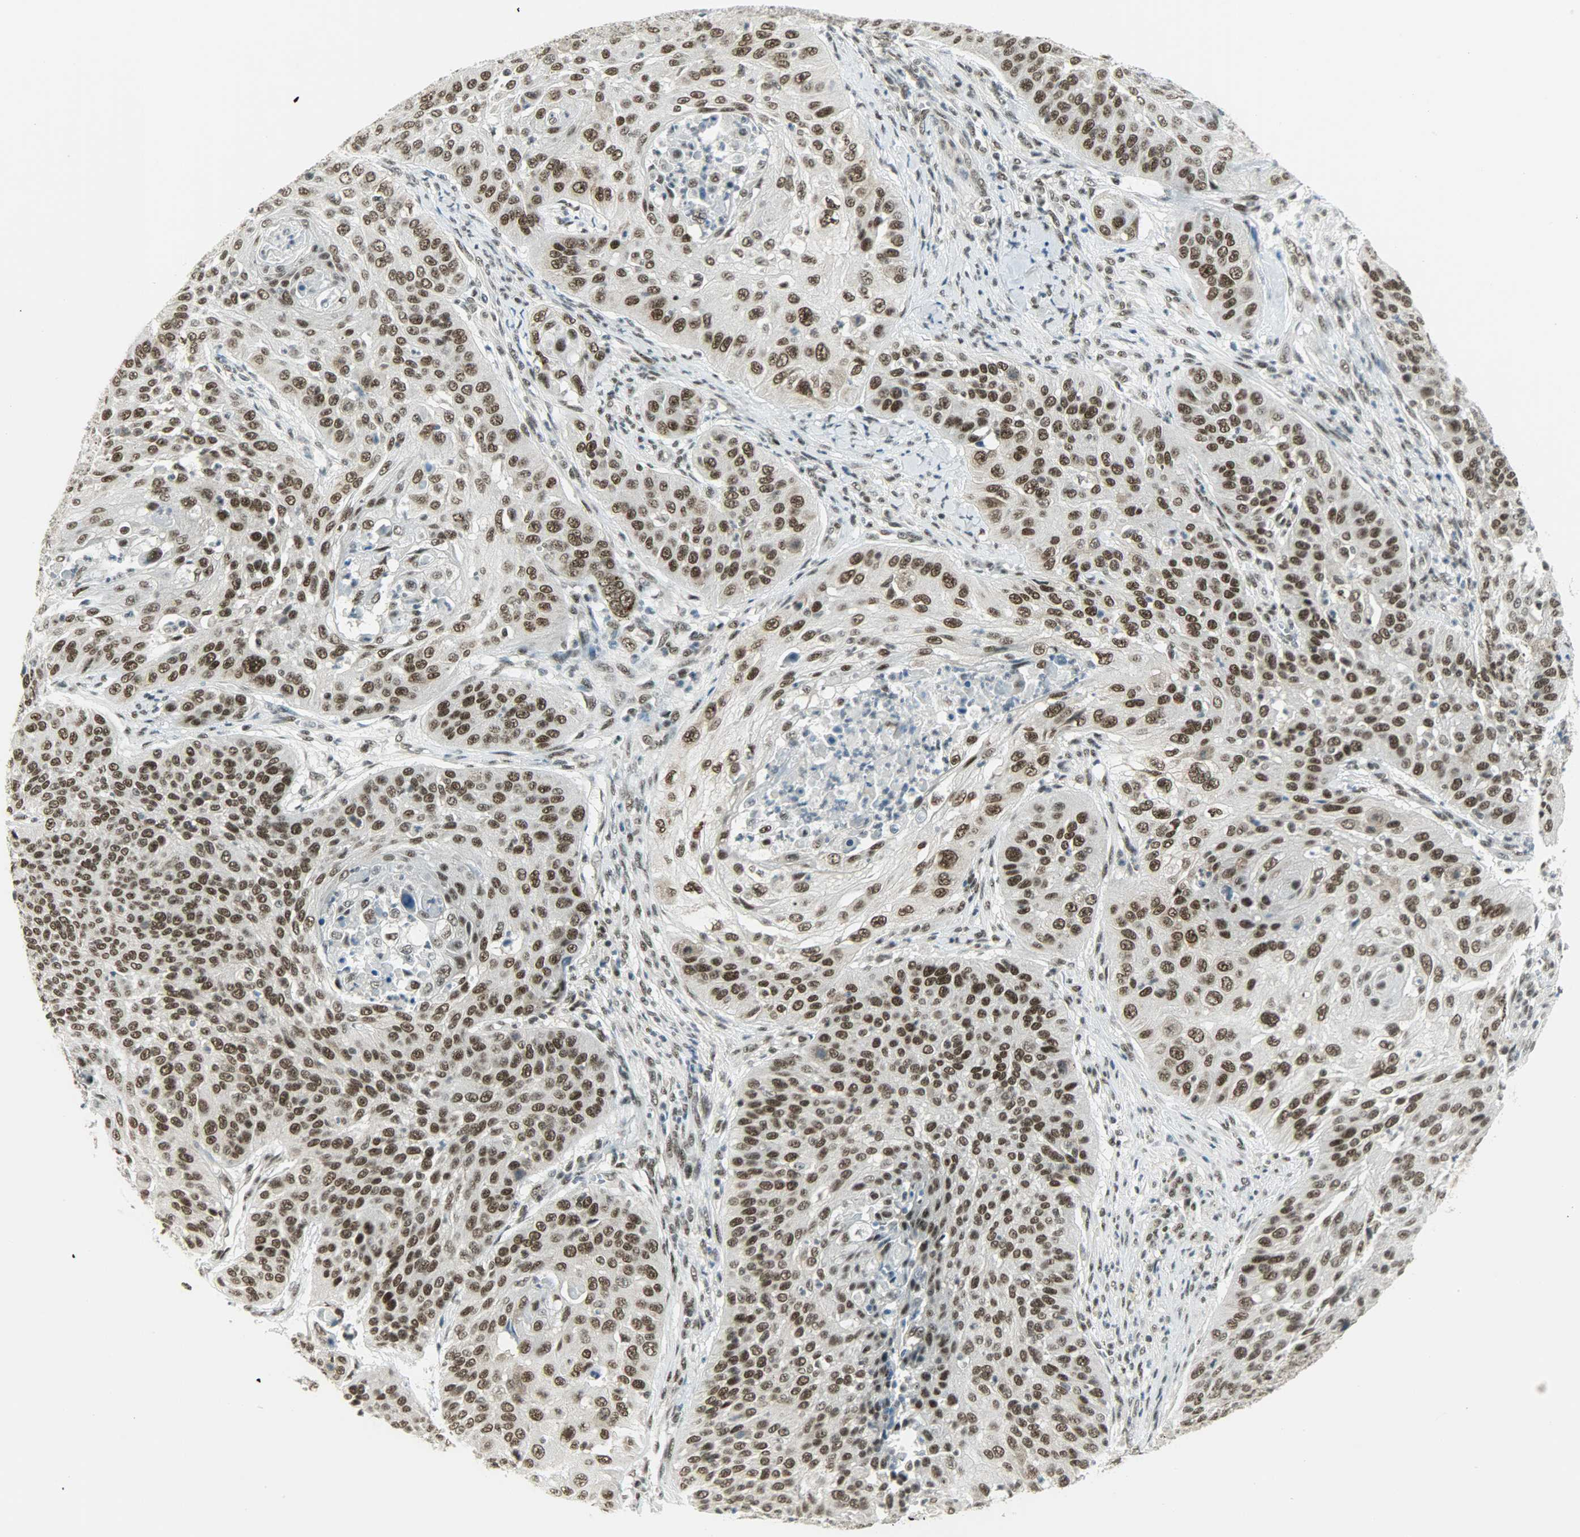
{"staining": {"intensity": "strong", "quantity": ">75%", "location": "nuclear"}, "tissue": "cervical cancer", "cell_type": "Tumor cells", "image_type": "cancer", "snomed": [{"axis": "morphology", "description": "Squamous cell carcinoma, NOS"}, {"axis": "topography", "description": "Cervix"}], "caption": "This histopathology image exhibits squamous cell carcinoma (cervical) stained with IHC to label a protein in brown. The nuclear of tumor cells show strong positivity for the protein. Nuclei are counter-stained blue.", "gene": "SUGP1", "patient": {"sex": "female", "age": 64}}